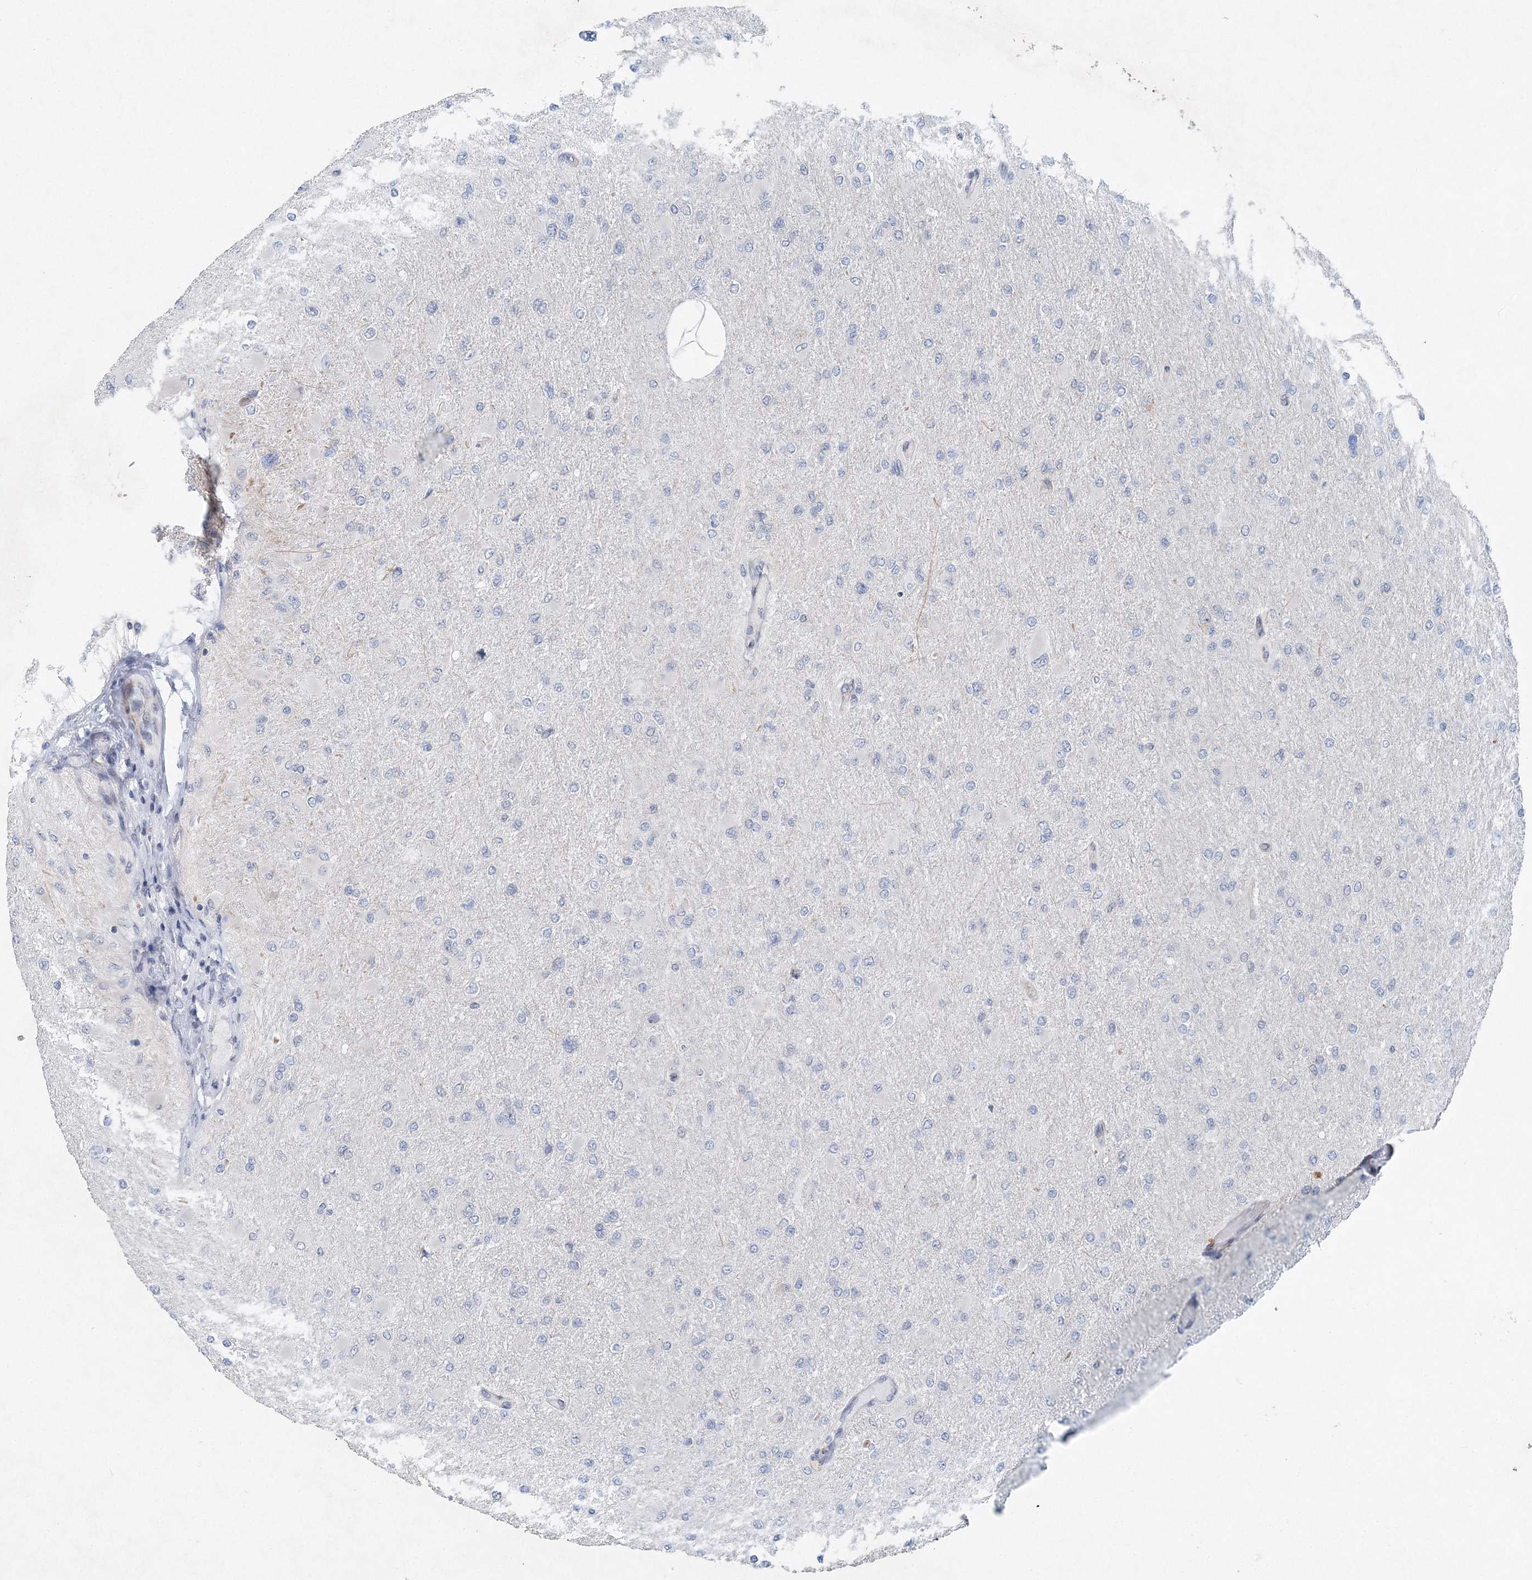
{"staining": {"intensity": "negative", "quantity": "none", "location": "none"}, "tissue": "glioma", "cell_type": "Tumor cells", "image_type": "cancer", "snomed": [{"axis": "morphology", "description": "Glioma, malignant, High grade"}, {"axis": "topography", "description": "Cerebral cortex"}], "caption": "DAB (3,3'-diaminobenzidine) immunohistochemical staining of malignant high-grade glioma displays no significant expression in tumor cells. (DAB (3,3'-diaminobenzidine) immunohistochemistry, high magnification).", "gene": "UIMC1", "patient": {"sex": "female", "age": 36}}